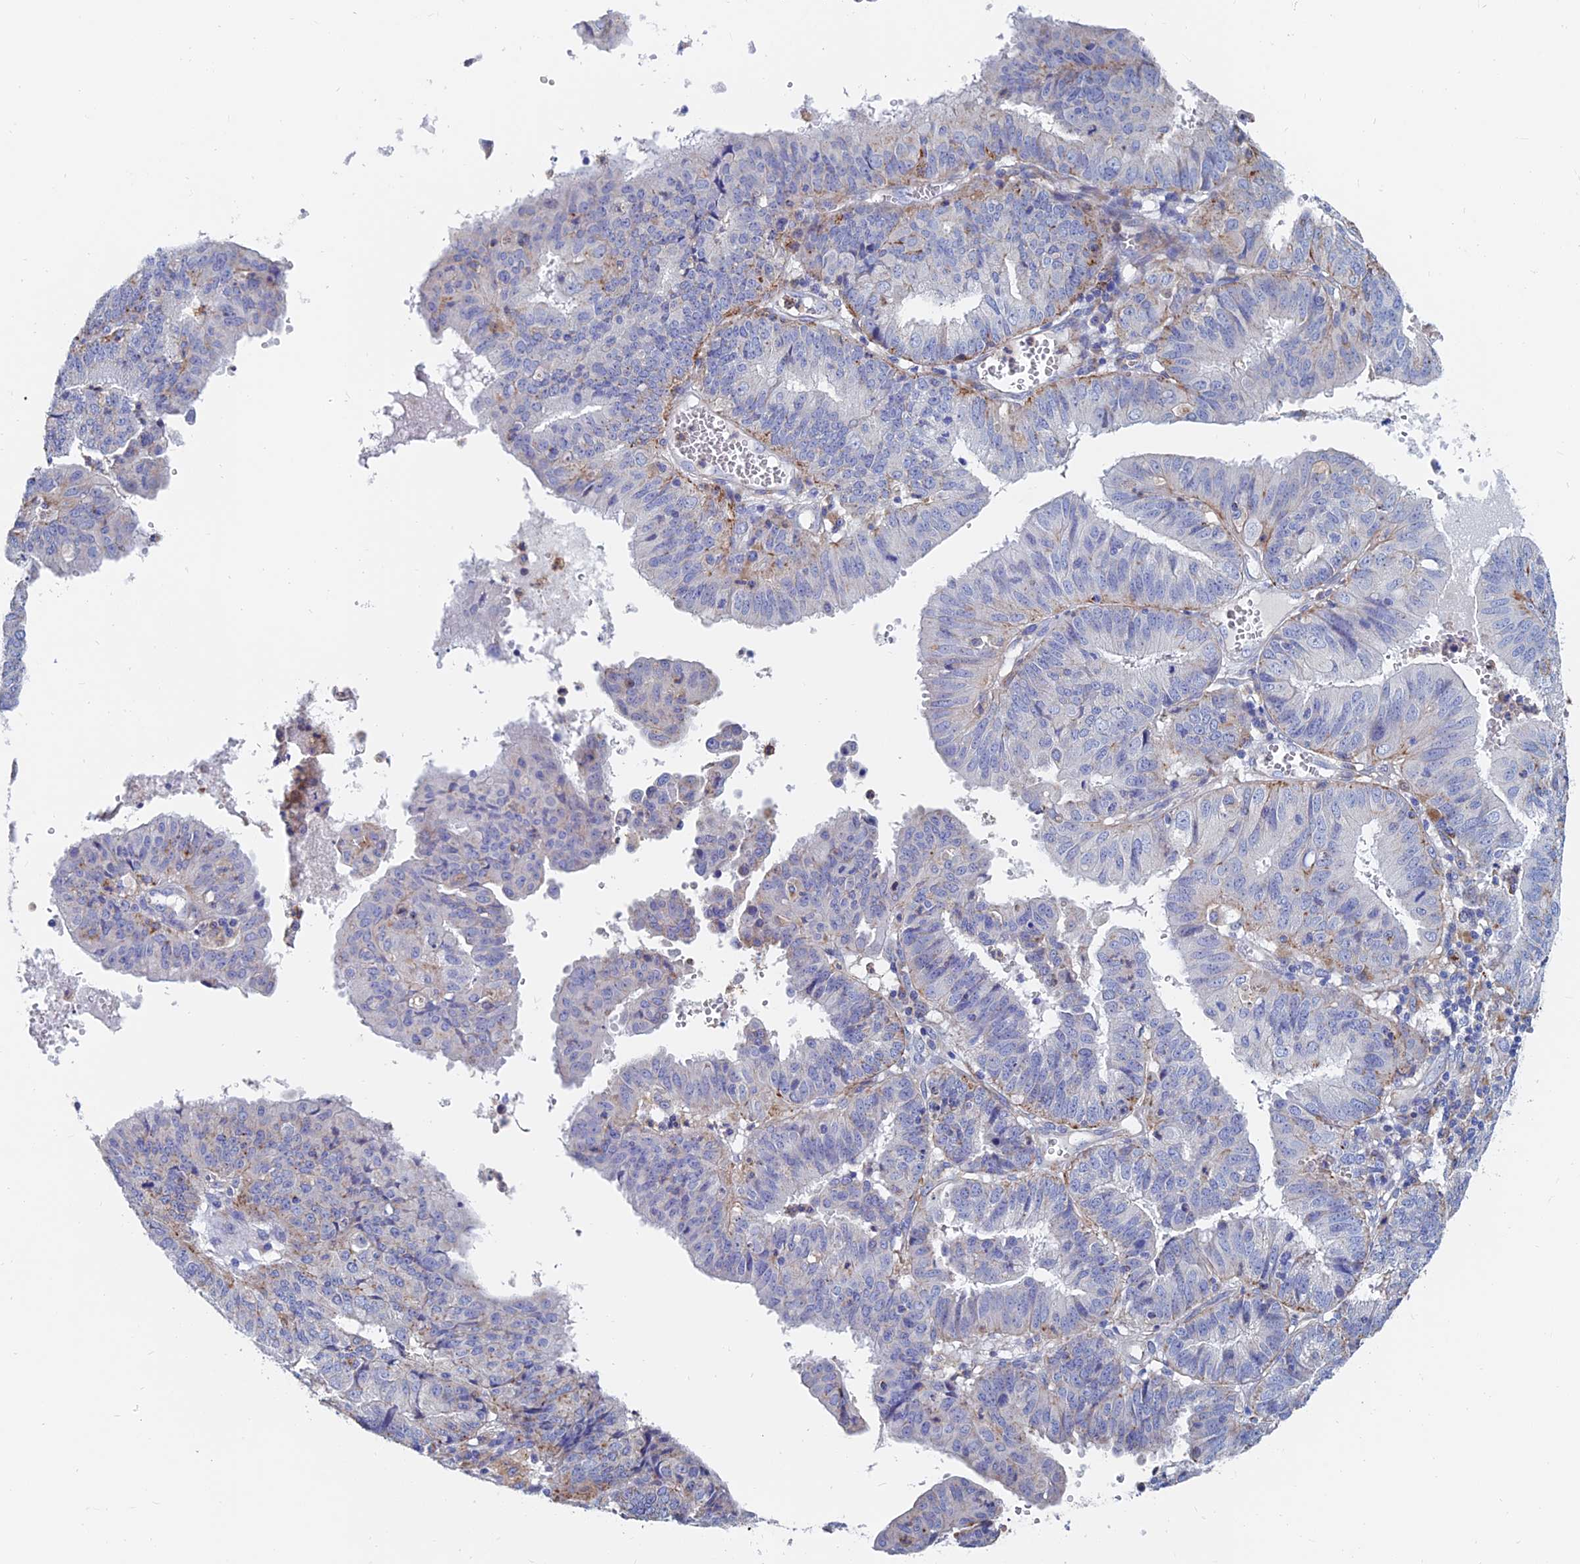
{"staining": {"intensity": "moderate", "quantity": "<25%", "location": "cytoplasmic/membranous"}, "tissue": "endometrial cancer", "cell_type": "Tumor cells", "image_type": "cancer", "snomed": [{"axis": "morphology", "description": "Adenocarcinoma, NOS"}, {"axis": "topography", "description": "Endometrium"}], "caption": "This is a histology image of IHC staining of endometrial cancer, which shows moderate expression in the cytoplasmic/membranous of tumor cells.", "gene": "SPNS1", "patient": {"sex": "female", "age": 56}}